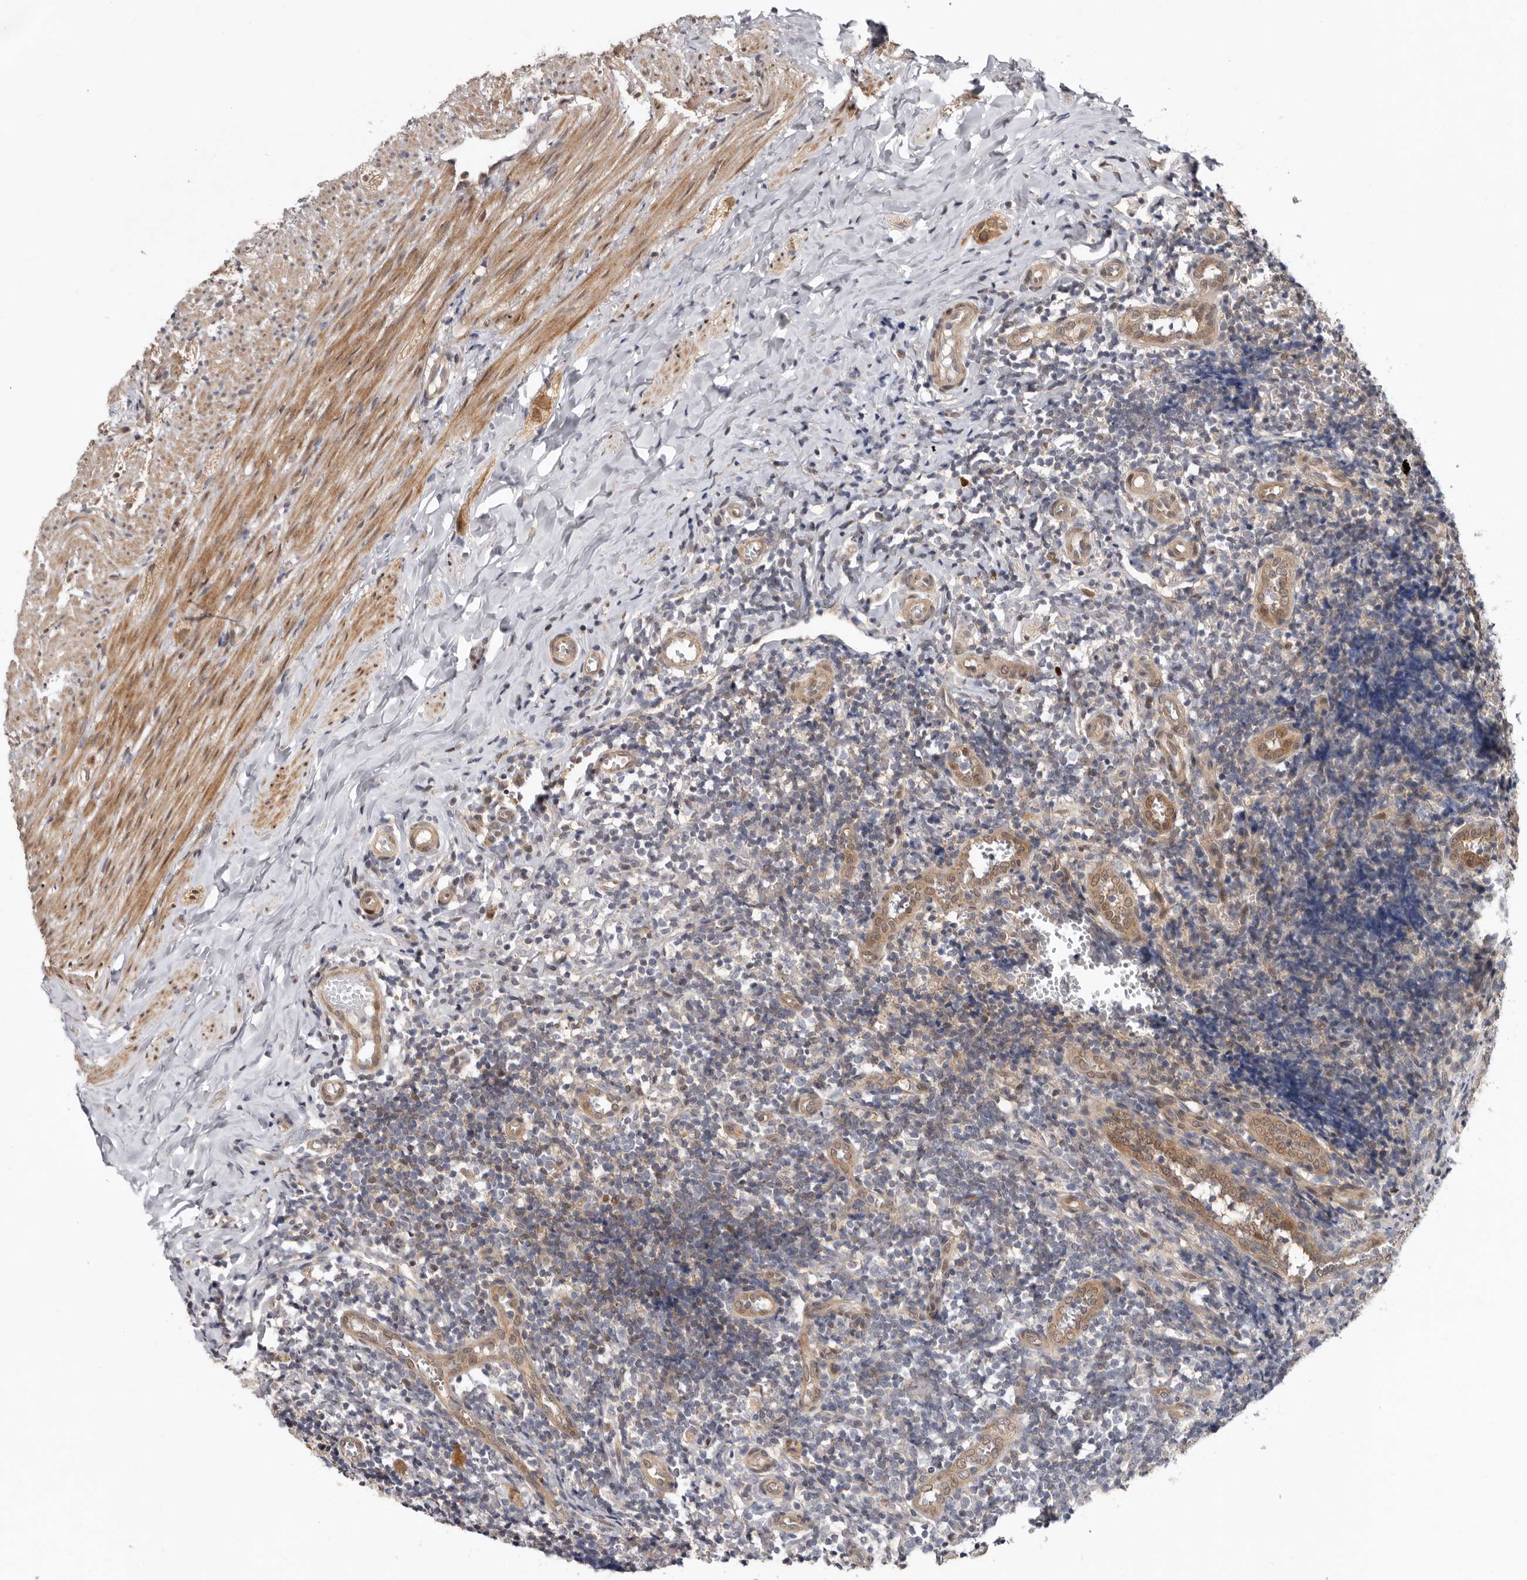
{"staining": {"intensity": "moderate", "quantity": ">75%", "location": "cytoplasmic/membranous"}, "tissue": "appendix", "cell_type": "Glandular cells", "image_type": "normal", "snomed": [{"axis": "morphology", "description": "Normal tissue, NOS"}, {"axis": "topography", "description": "Appendix"}], "caption": "The histopathology image shows staining of unremarkable appendix, revealing moderate cytoplasmic/membranous protein positivity (brown color) within glandular cells.", "gene": "SBDS", "patient": {"sex": "male", "age": 8}}